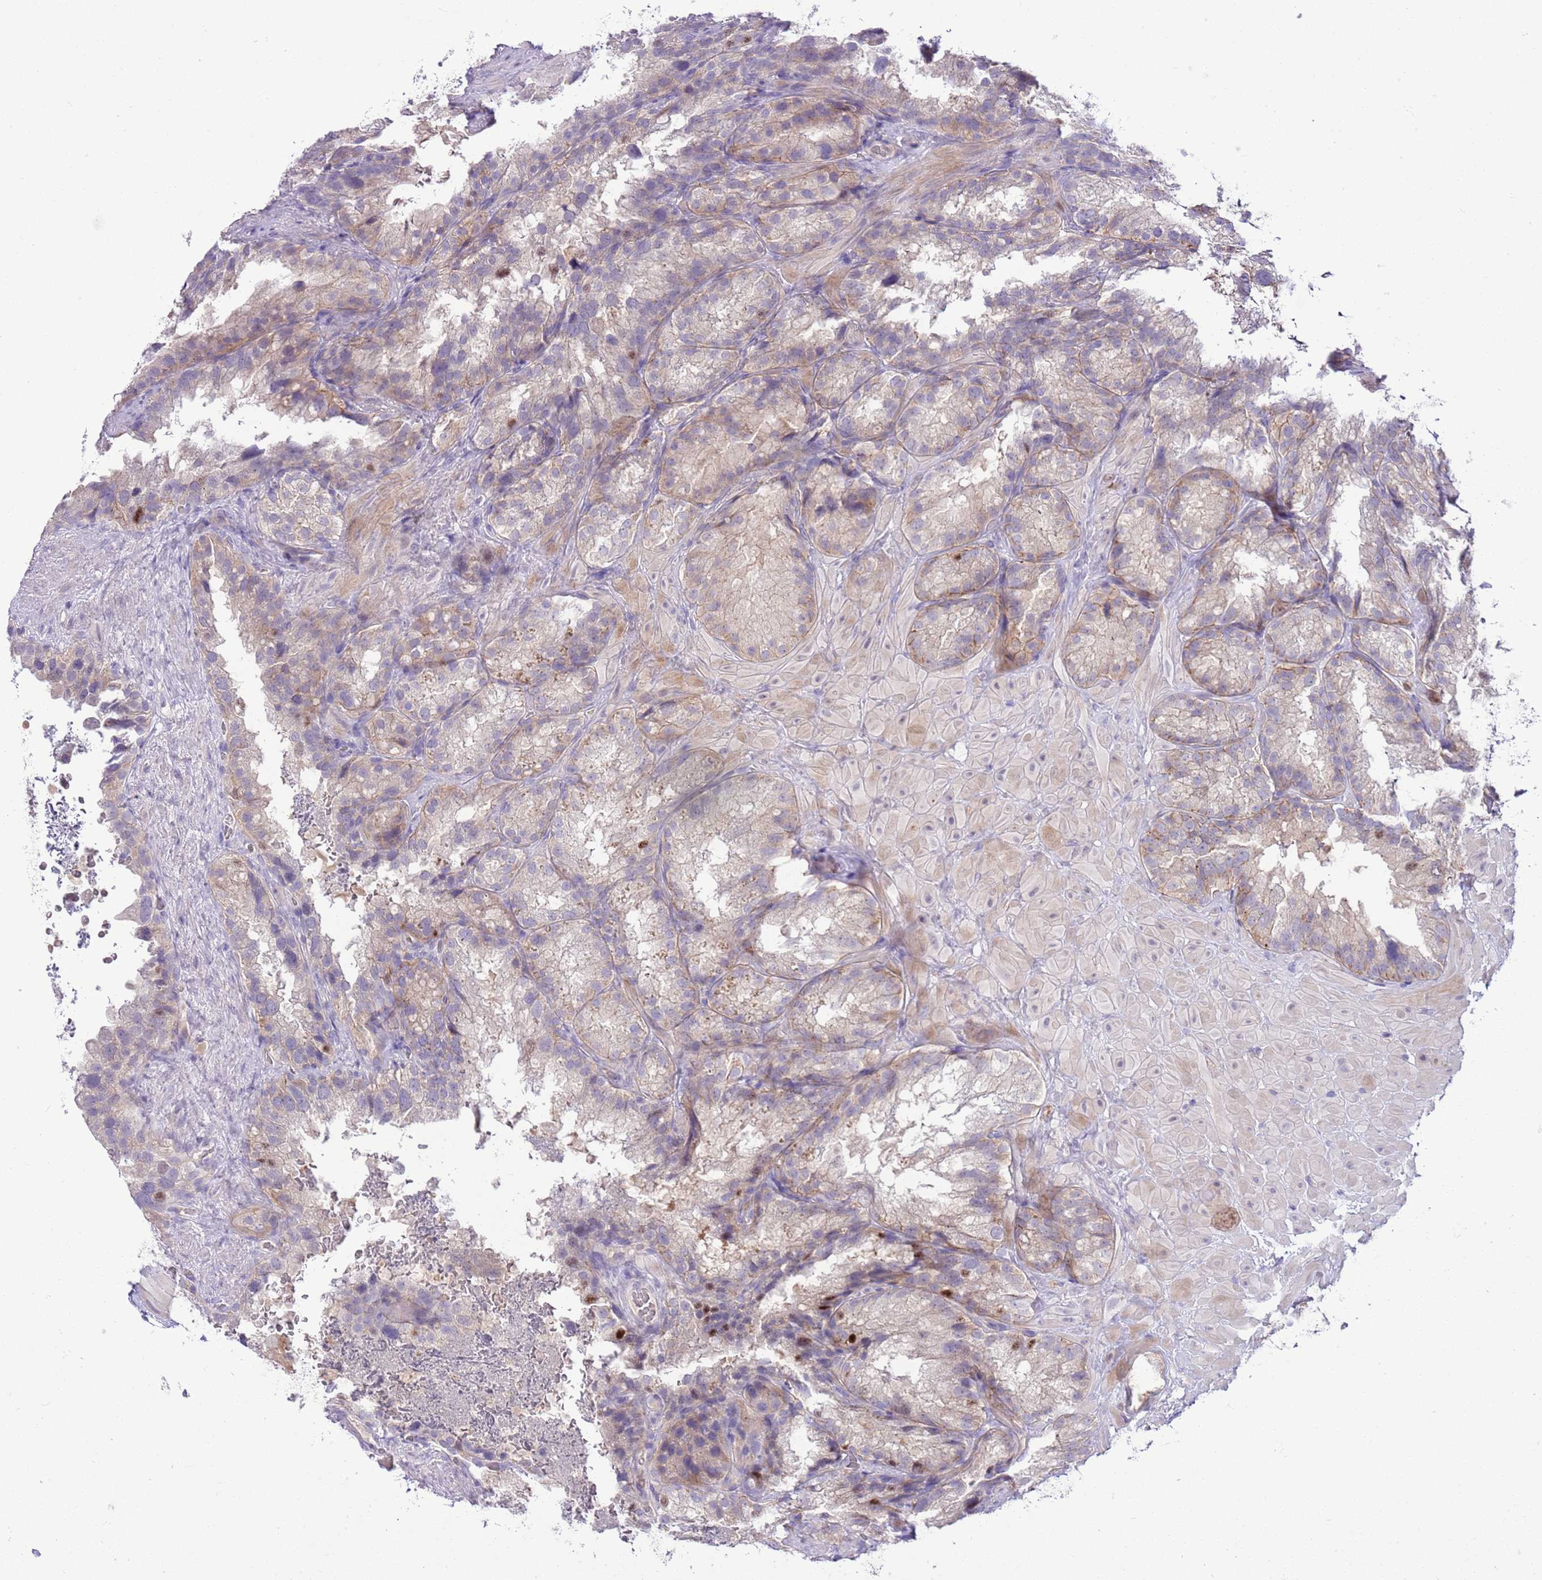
{"staining": {"intensity": "weak", "quantity": "<25%", "location": "cytoplasmic/membranous"}, "tissue": "seminal vesicle", "cell_type": "Glandular cells", "image_type": "normal", "snomed": [{"axis": "morphology", "description": "Normal tissue, NOS"}, {"axis": "topography", "description": "Seminal veicle"}], "caption": "An image of seminal vesicle stained for a protein demonstrates no brown staining in glandular cells.", "gene": "FBRSL1", "patient": {"sex": "male", "age": 58}}